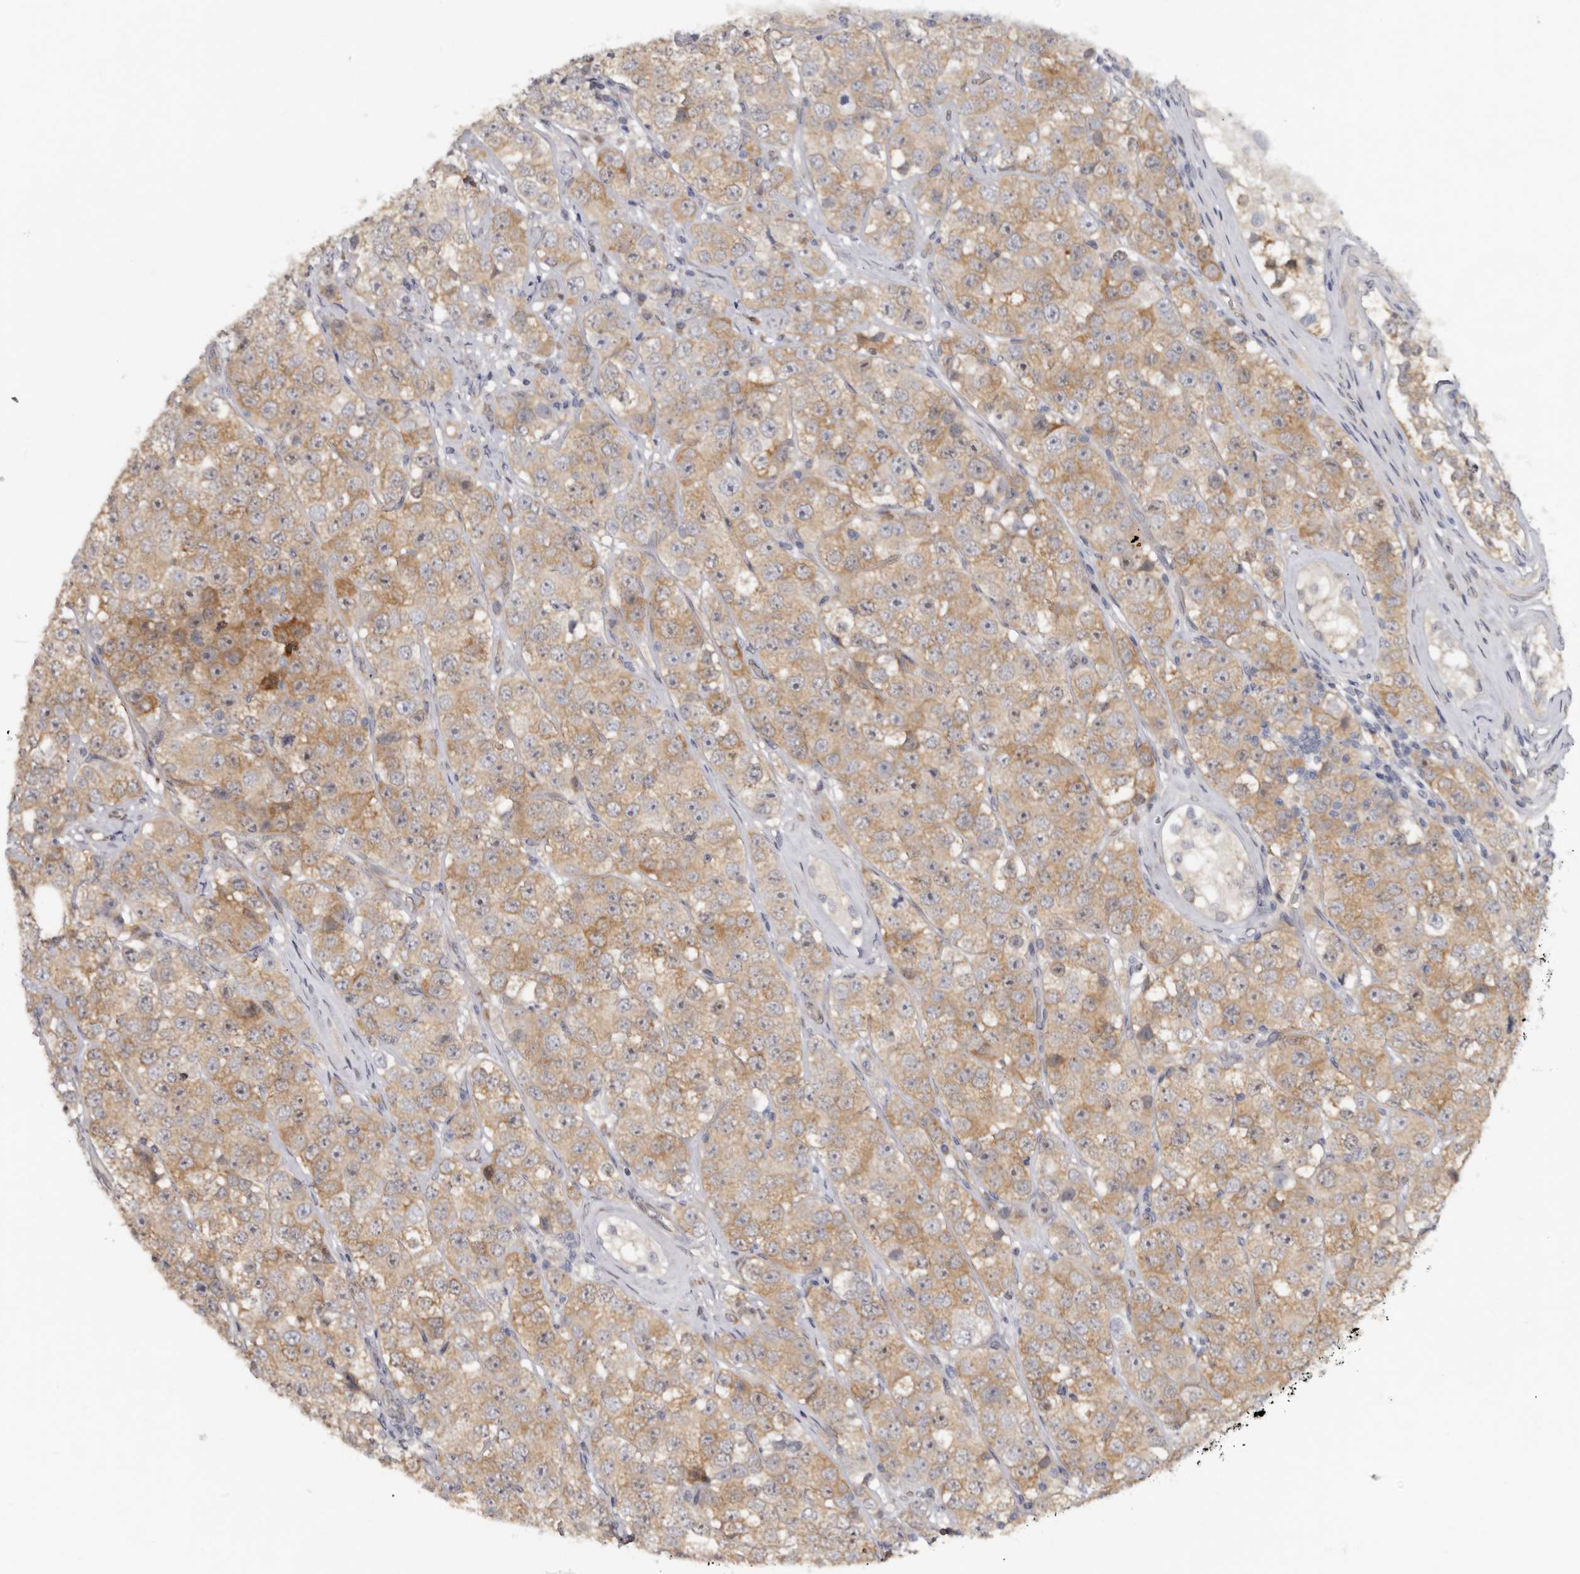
{"staining": {"intensity": "weak", "quantity": ">75%", "location": "cytoplasmic/membranous"}, "tissue": "testis cancer", "cell_type": "Tumor cells", "image_type": "cancer", "snomed": [{"axis": "morphology", "description": "Seminoma, NOS"}, {"axis": "topography", "description": "Testis"}], "caption": "Protein staining of seminoma (testis) tissue exhibits weak cytoplasmic/membranous positivity in about >75% of tumor cells.", "gene": "SBDS", "patient": {"sex": "male", "age": 28}}